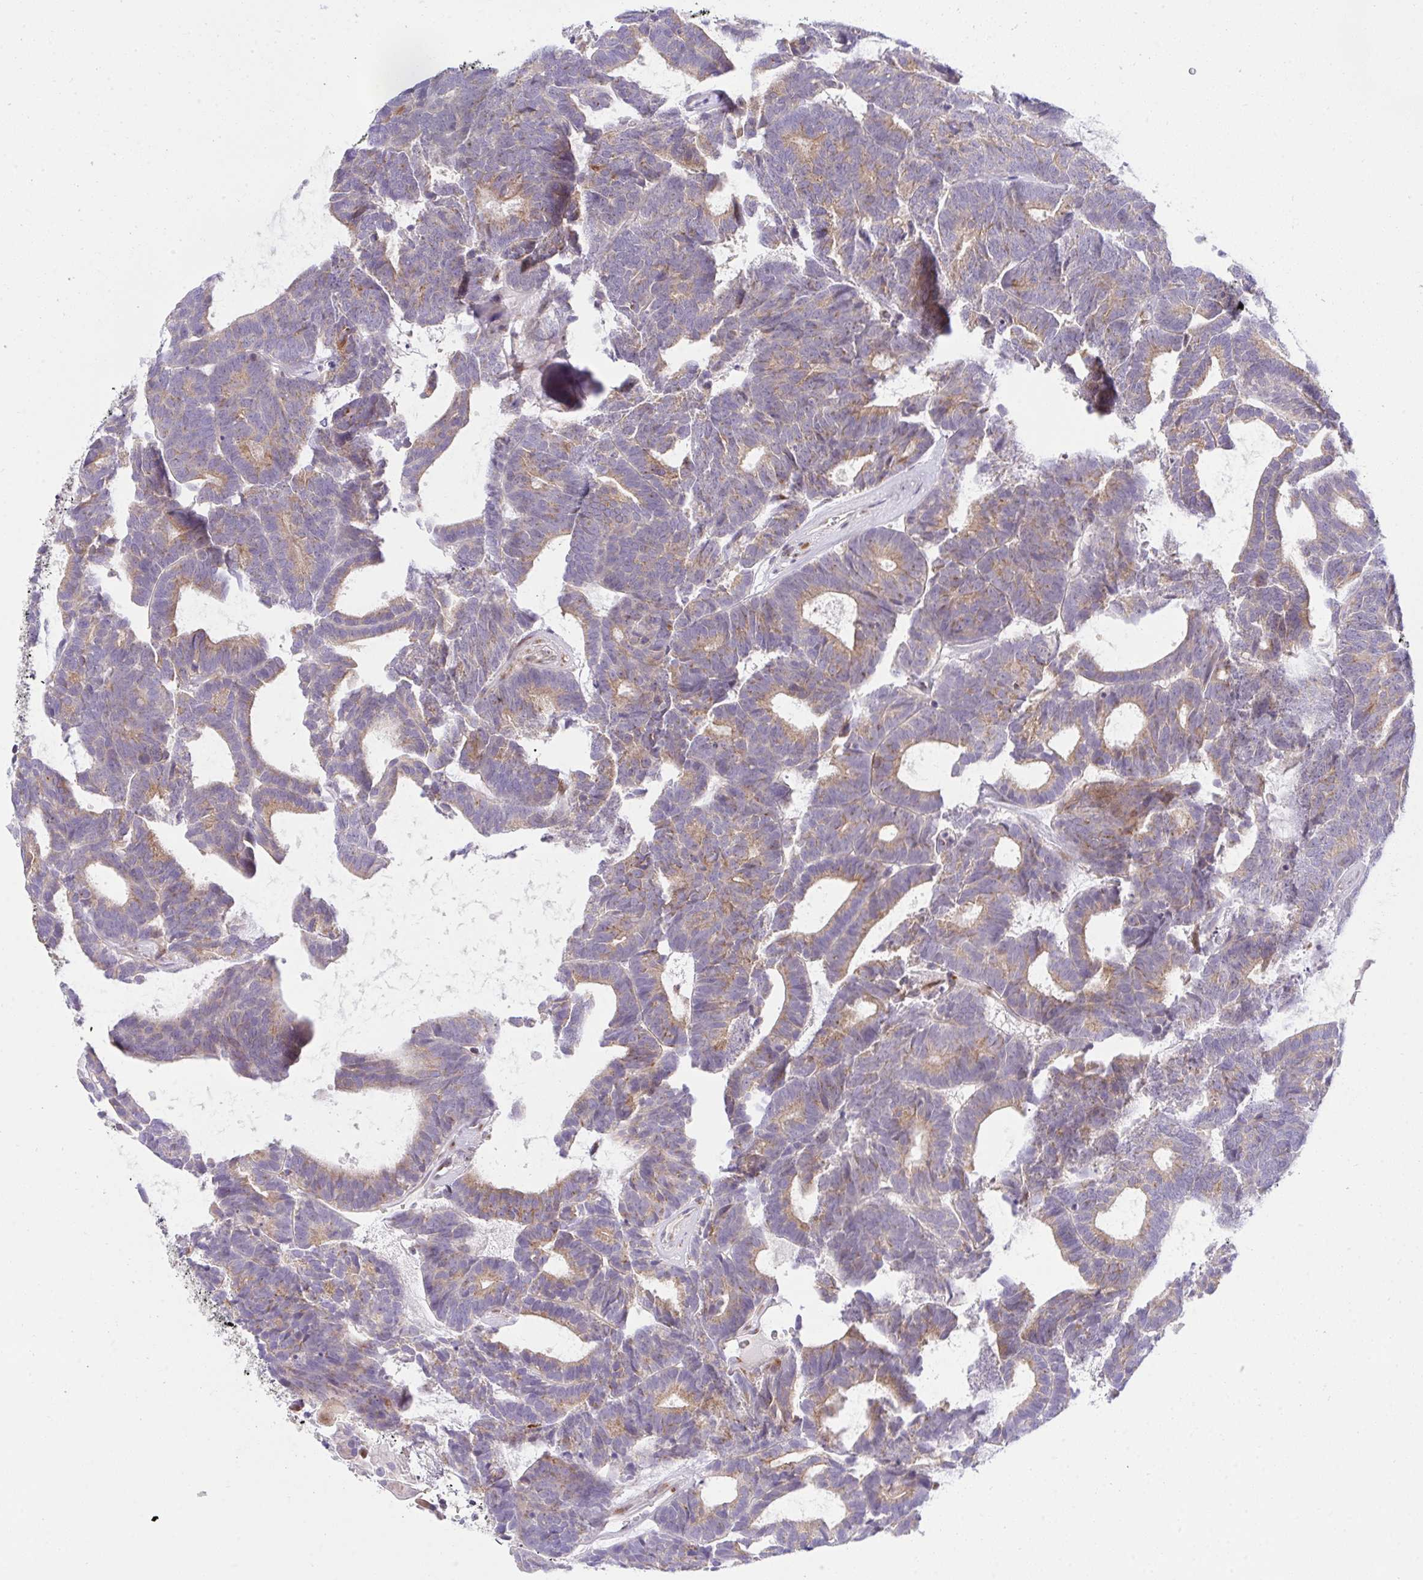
{"staining": {"intensity": "moderate", "quantity": ">75%", "location": "cytoplasmic/membranous"}, "tissue": "head and neck cancer", "cell_type": "Tumor cells", "image_type": "cancer", "snomed": [{"axis": "morphology", "description": "Adenocarcinoma, NOS"}, {"axis": "topography", "description": "Head-Neck"}], "caption": "A histopathology image showing moderate cytoplasmic/membranous positivity in about >75% of tumor cells in adenocarcinoma (head and neck), as visualized by brown immunohistochemical staining.", "gene": "ZNF554", "patient": {"sex": "female", "age": 81}}